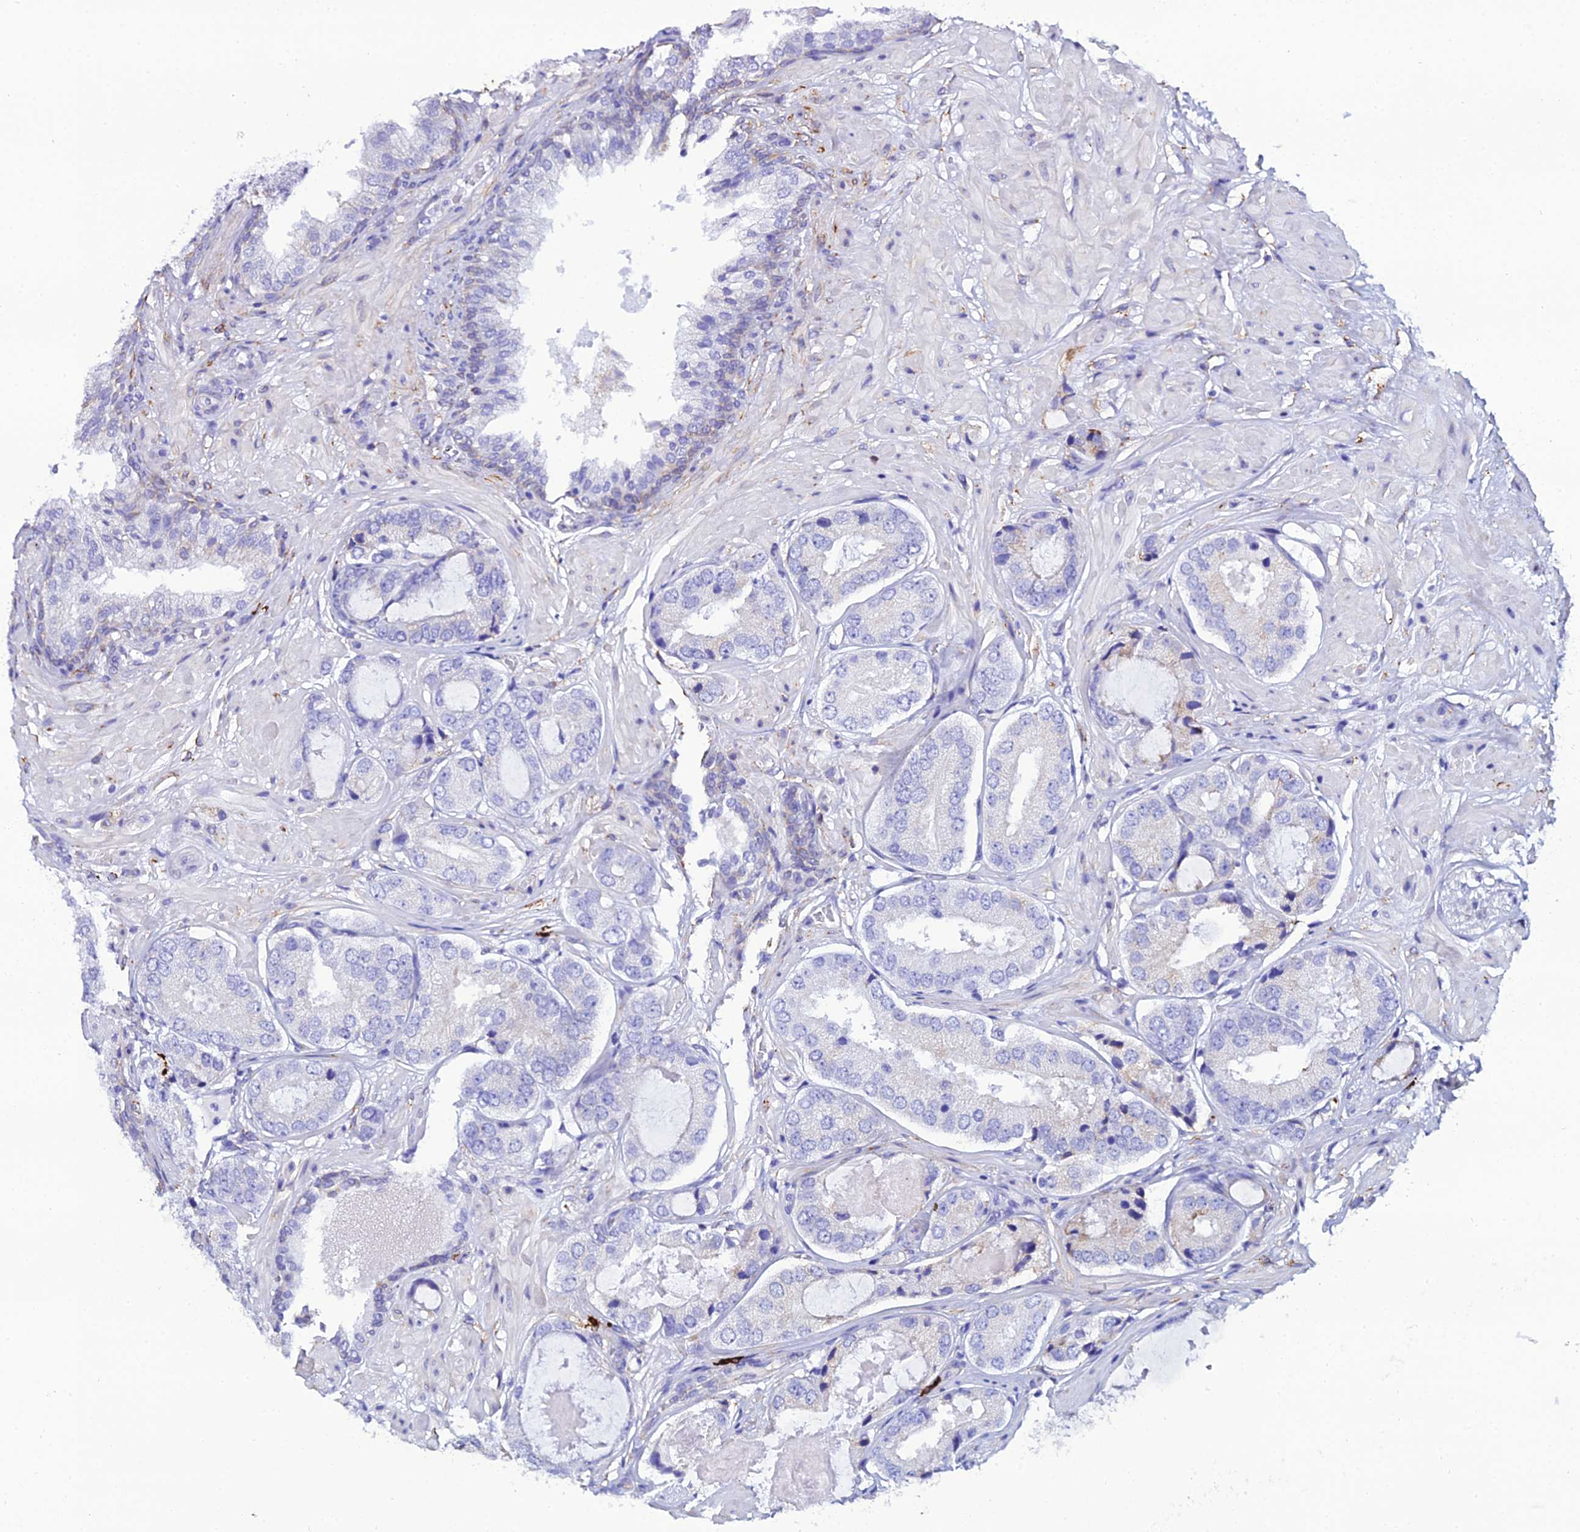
{"staining": {"intensity": "negative", "quantity": "none", "location": "none"}, "tissue": "prostate cancer", "cell_type": "Tumor cells", "image_type": "cancer", "snomed": [{"axis": "morphology", "description": "Adenocarcinoma, High grade"}, {"axis": "topography", "description": "Prostate"}], "caption": "High power microscopy photomicrograph of an immunohistochemistry (IHC) photomicrograph of prostate cancer (high-grade adenocarcinoma), revealing no significant expression in tumor cells. (DAB (3,3'-diaminobenzidine) IHC visualized using brightfield microscopy, high magnification).", "gene": "TXNDC5", "patient": {"sex": "male", "age": 59}}